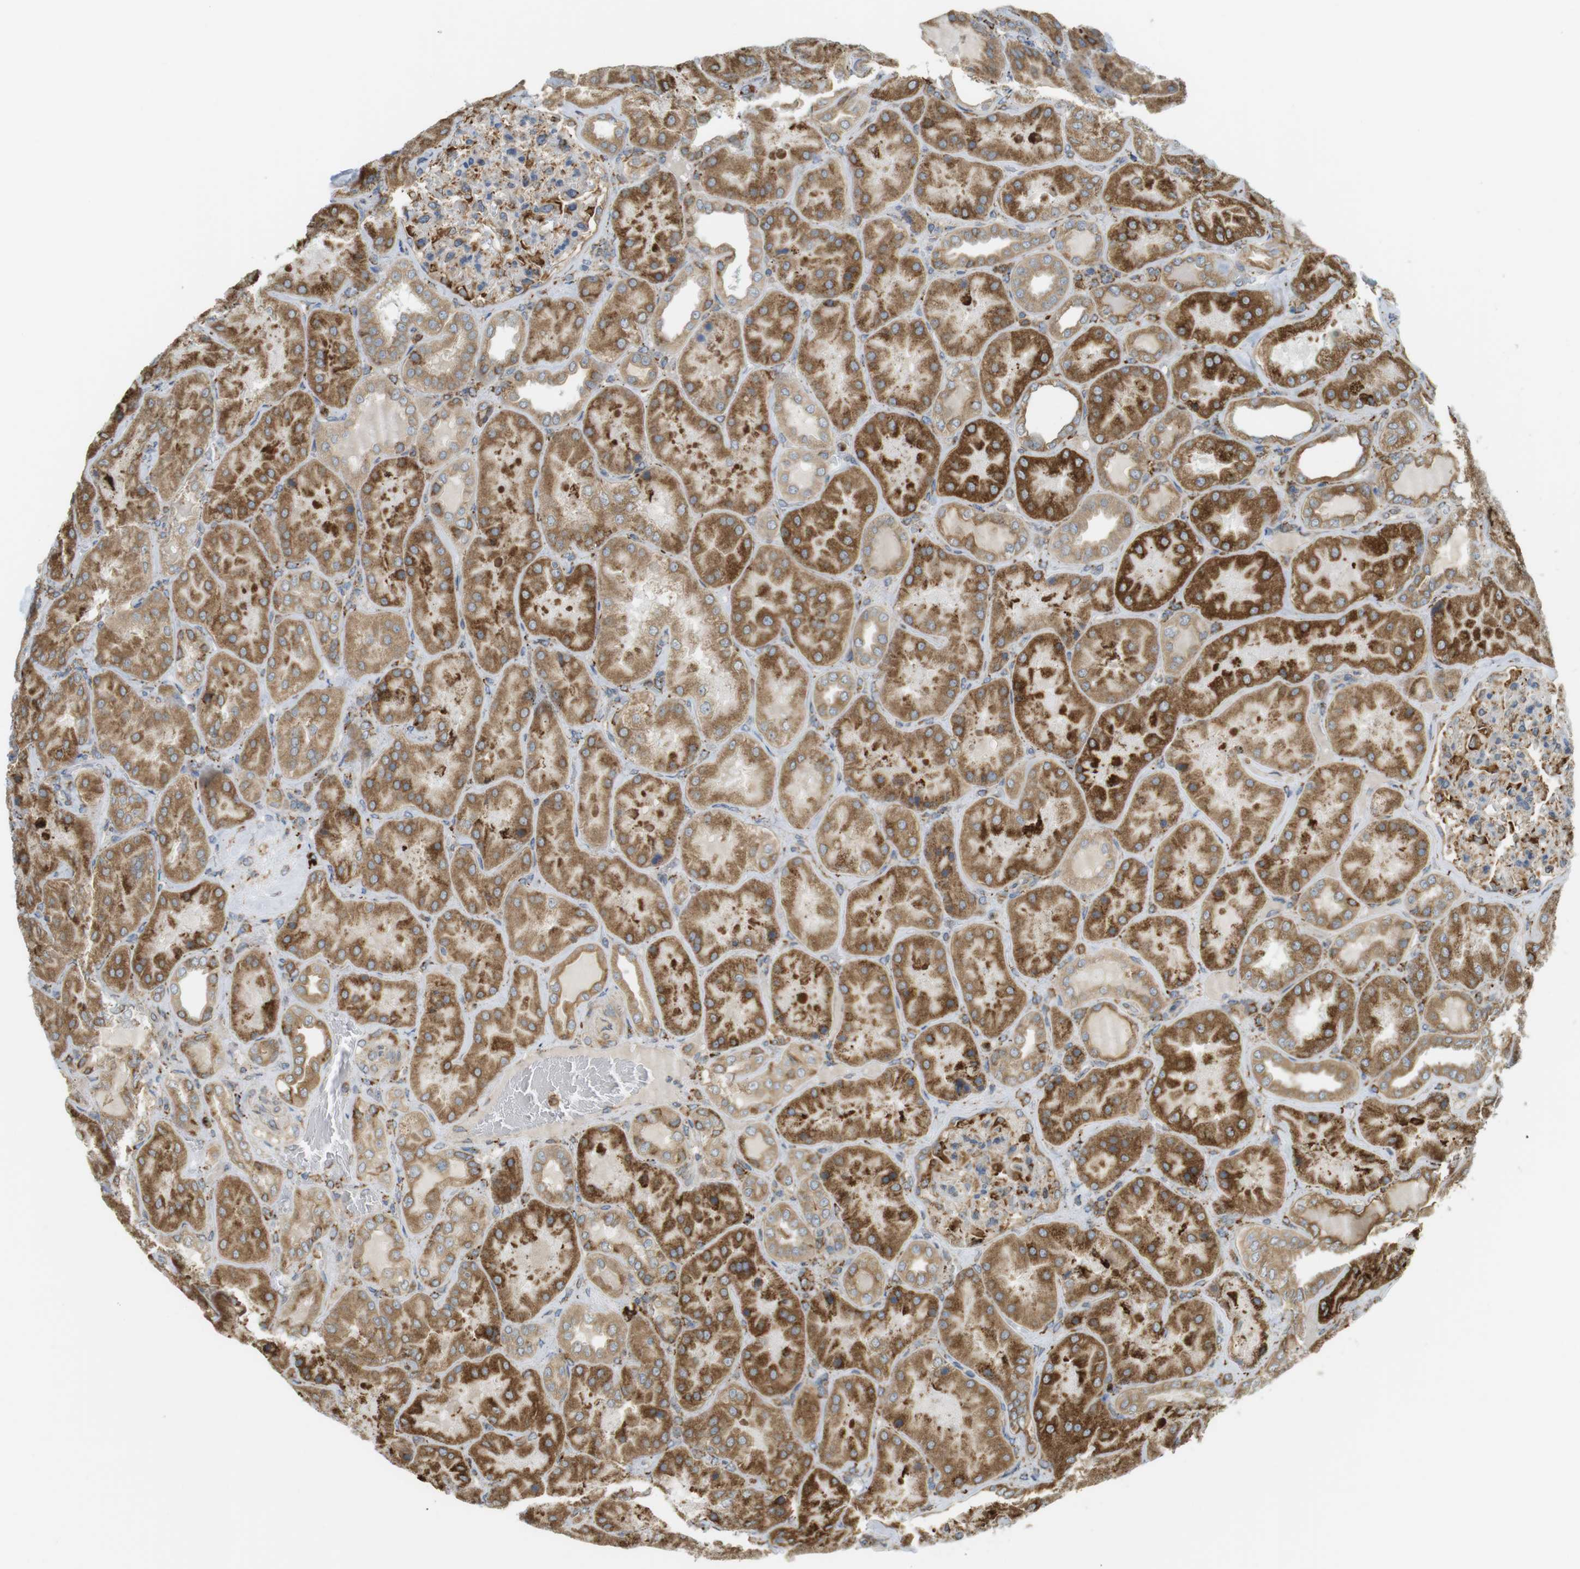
{"staining": {"intensity": "moderate", "quantity": "25%-75%", "location": "cytoplasmic/membranous"}, "tissue": "kidney", "cell_type": "Cells in glomeruli", "image_type": "normal", "snomed": [{"axis": "morphology", "description": "Normal tissue, NOS"}, {"axis": "topography", "description": "Kidney"}], "caption": "Immunohistochemical staining of unremarkable human kidney reveals 25%-75% levels of moderate cytoplasmic/membranous protein staining in about 25%-75% of cells in glomeruli.", "gene": "MBOAT2", "patient": {"sex": "female", "age": 56}}